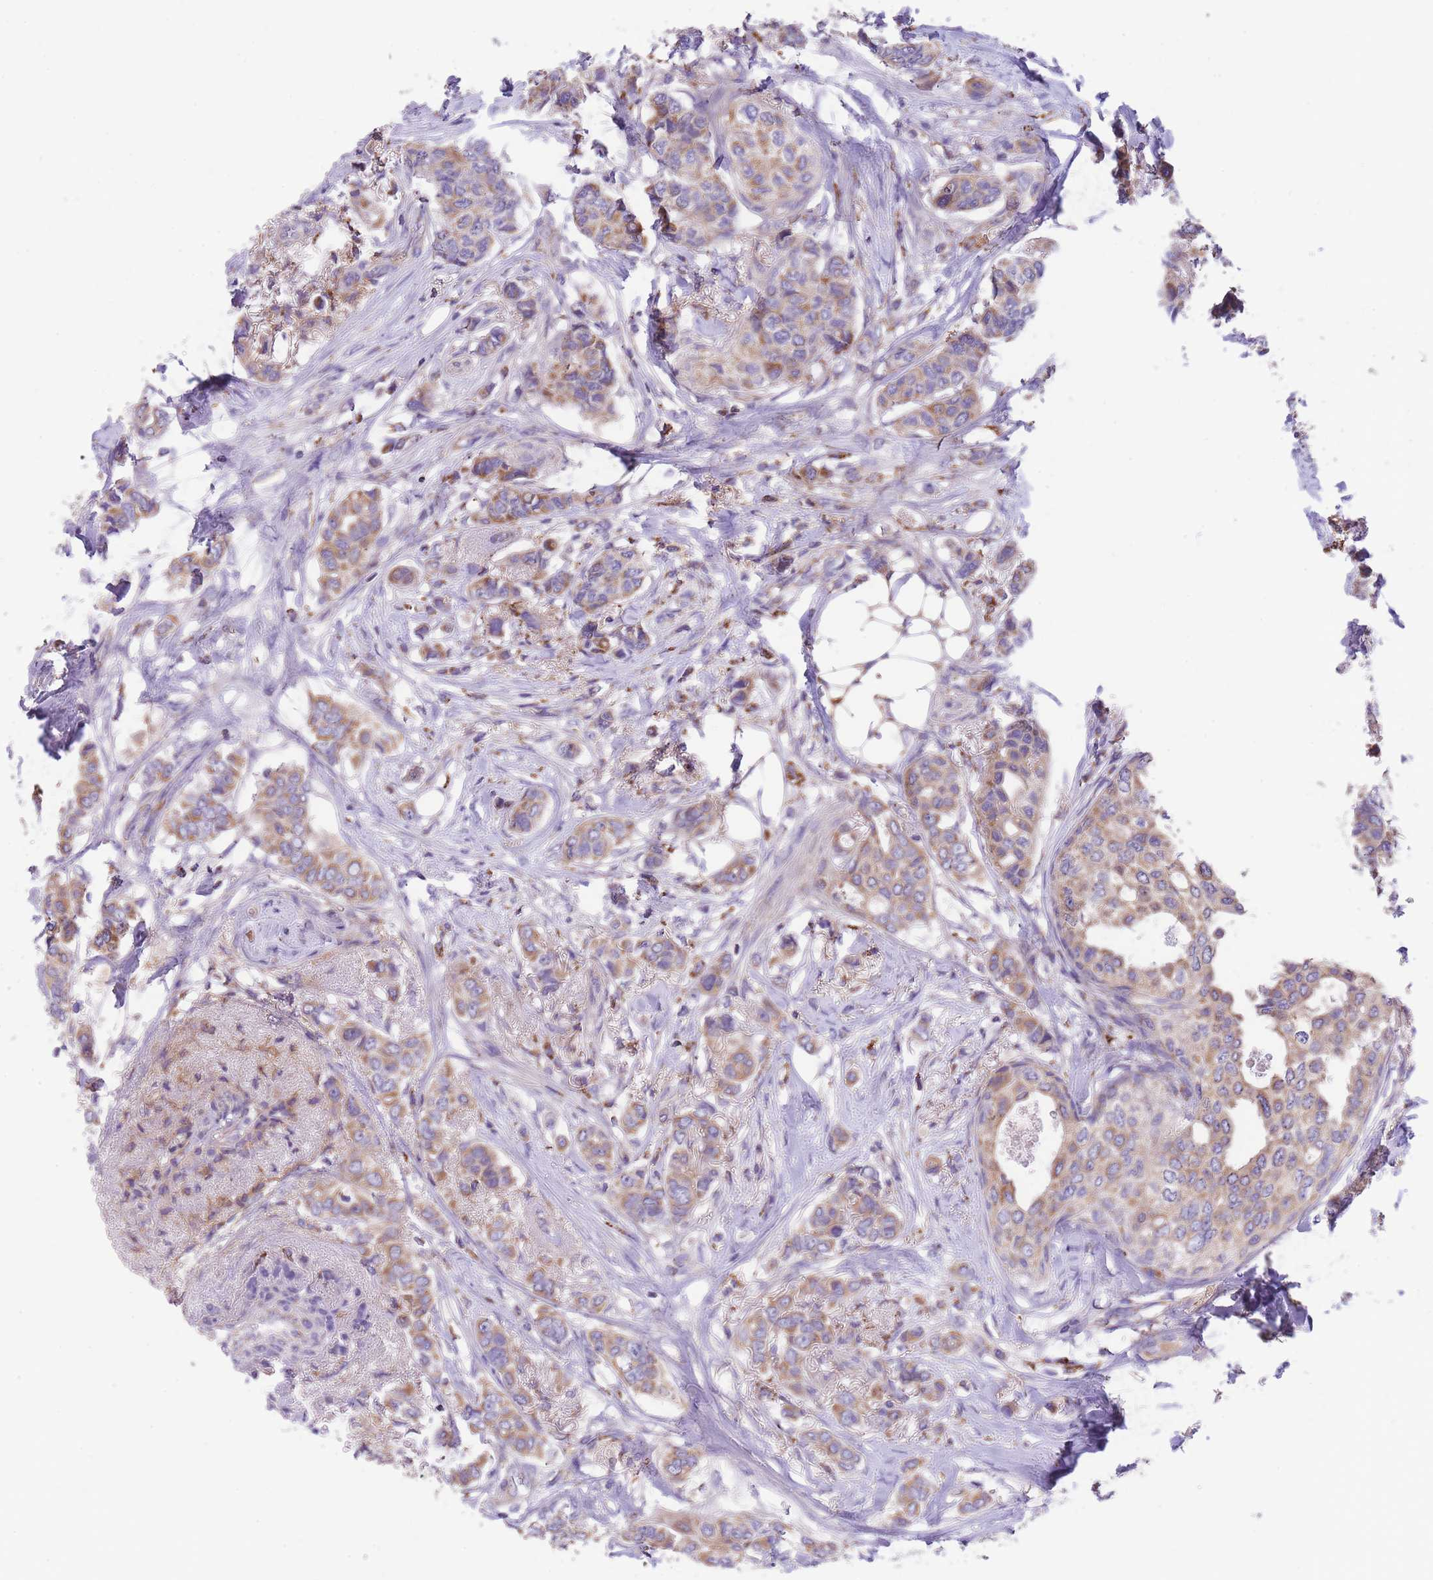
{"staining": {"intensity": "moderate", "quantity": ">75%", "location": "cytoplasmic/membranous"}, "tissue": "breast cancer", "cell_type": "Tumor cells", "image_type": "cancer", "snomed": [{"axis": "morphology", "description": "Lobular carcinoma"}, {"axis": "topography", "description": "Breast"}], "caption": "DAB immunohistochemical staining of human breast cancer shows moderate cytoplasmic/membranous protein positivity in about >75% of tumor cells.", "gene": "ST3GAL3", "patient": {"sex": "female", "age": 51}}